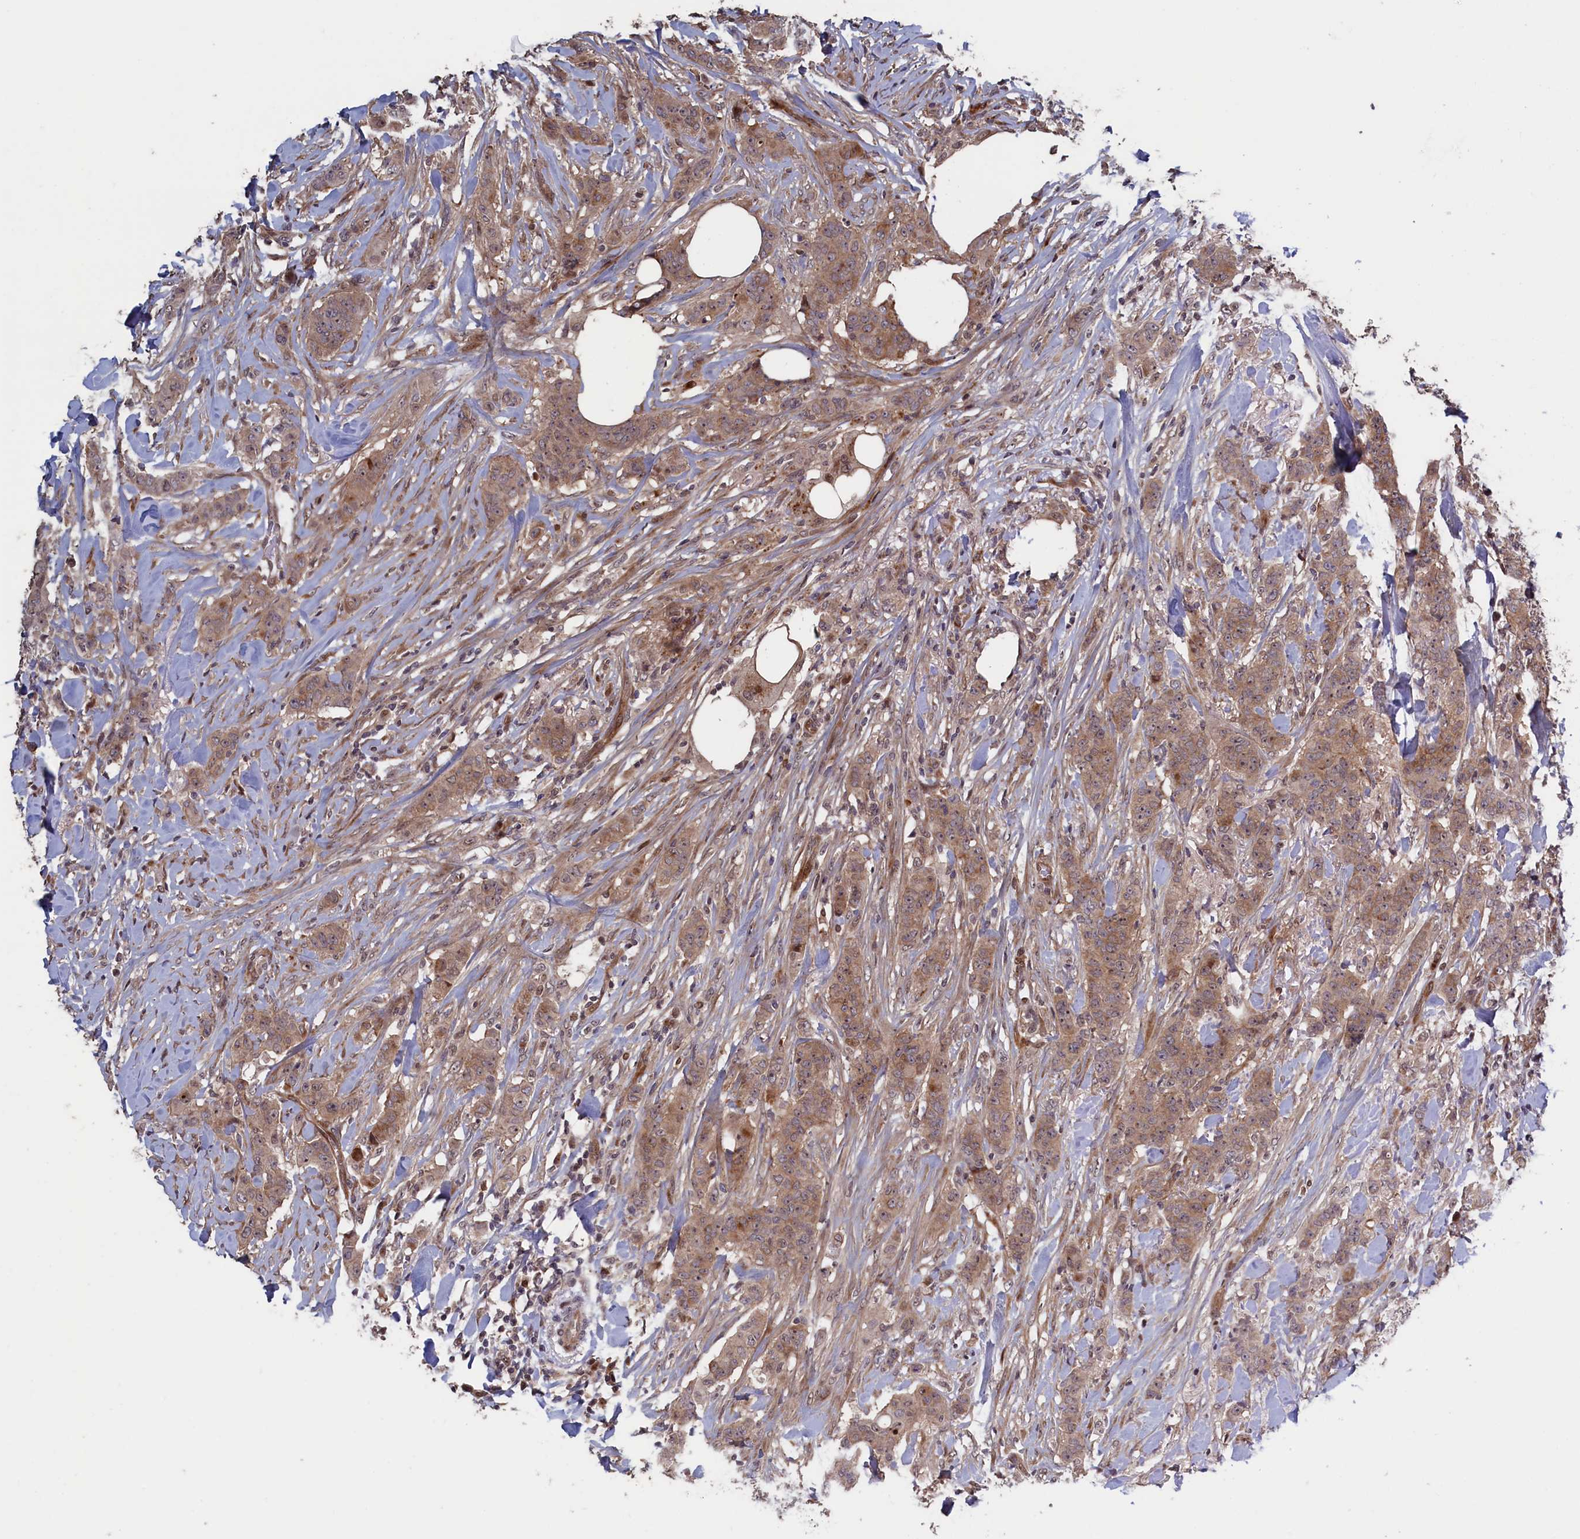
{"staining": {"intensity": "moderate", "quantity": ">75%", "location": "cytoplasmic/membranous,nuclear"}, "tissue": "breast cancer", "cell_type": "Tumor cells", "image_type": "cancer", "snomed": [{"axis": "morphology", "description": "Duct carcinoma"}, {"axis": "topography", "description": "Breast"}], "caption": "High-magnification brightfield microscopy of breast cancer (infiltrating ductal carcinoma) stained with DAB (brown) and counterstained with hematoxylin (blue). tumor cells exhibit moderate cytoplasmic/membranous and nuclear staining is seen in about>75% of cells.", "gene": "LSG1", "patient": {"sex": "female", "age": 40}}